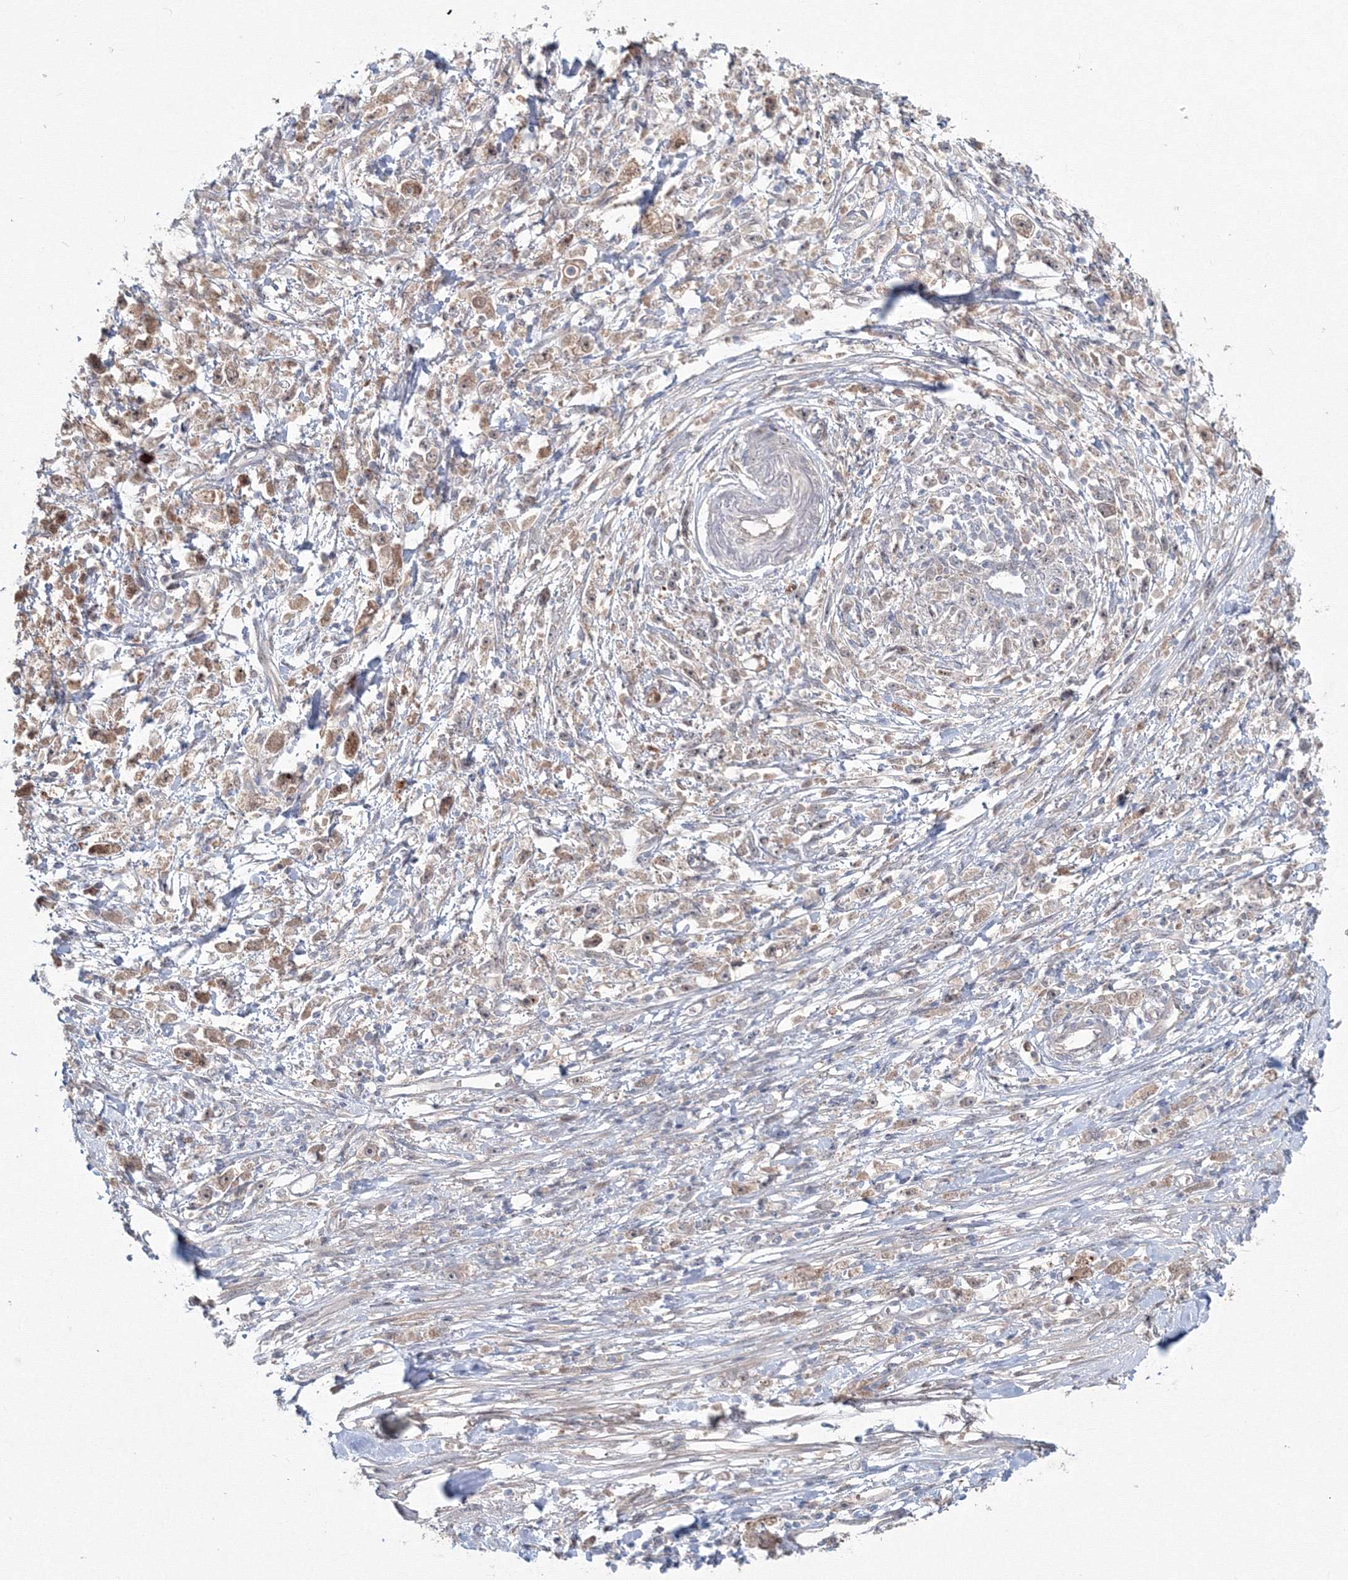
{"staining": {"intensity": "moderate", "quantity": "<25%", "location": "cytoplasmic/membranous"}, "tissue": "stomach cancer", "cell_type": "Tumor cells", "image_type": "cancer", "snomed": [{"axis": "morphology", "description": "Adenocarcinoma, NOS"}, {"axis": "topography", "description": "Stomach"}], "caption": "Moderate cytoplasmic/membranous protein expression is identified in approximately <25% of tumor cells in stomach cancer (adenocarcinoma).", "gene": "MKRN2", "patient": {"sex": "female", "age": 59}}